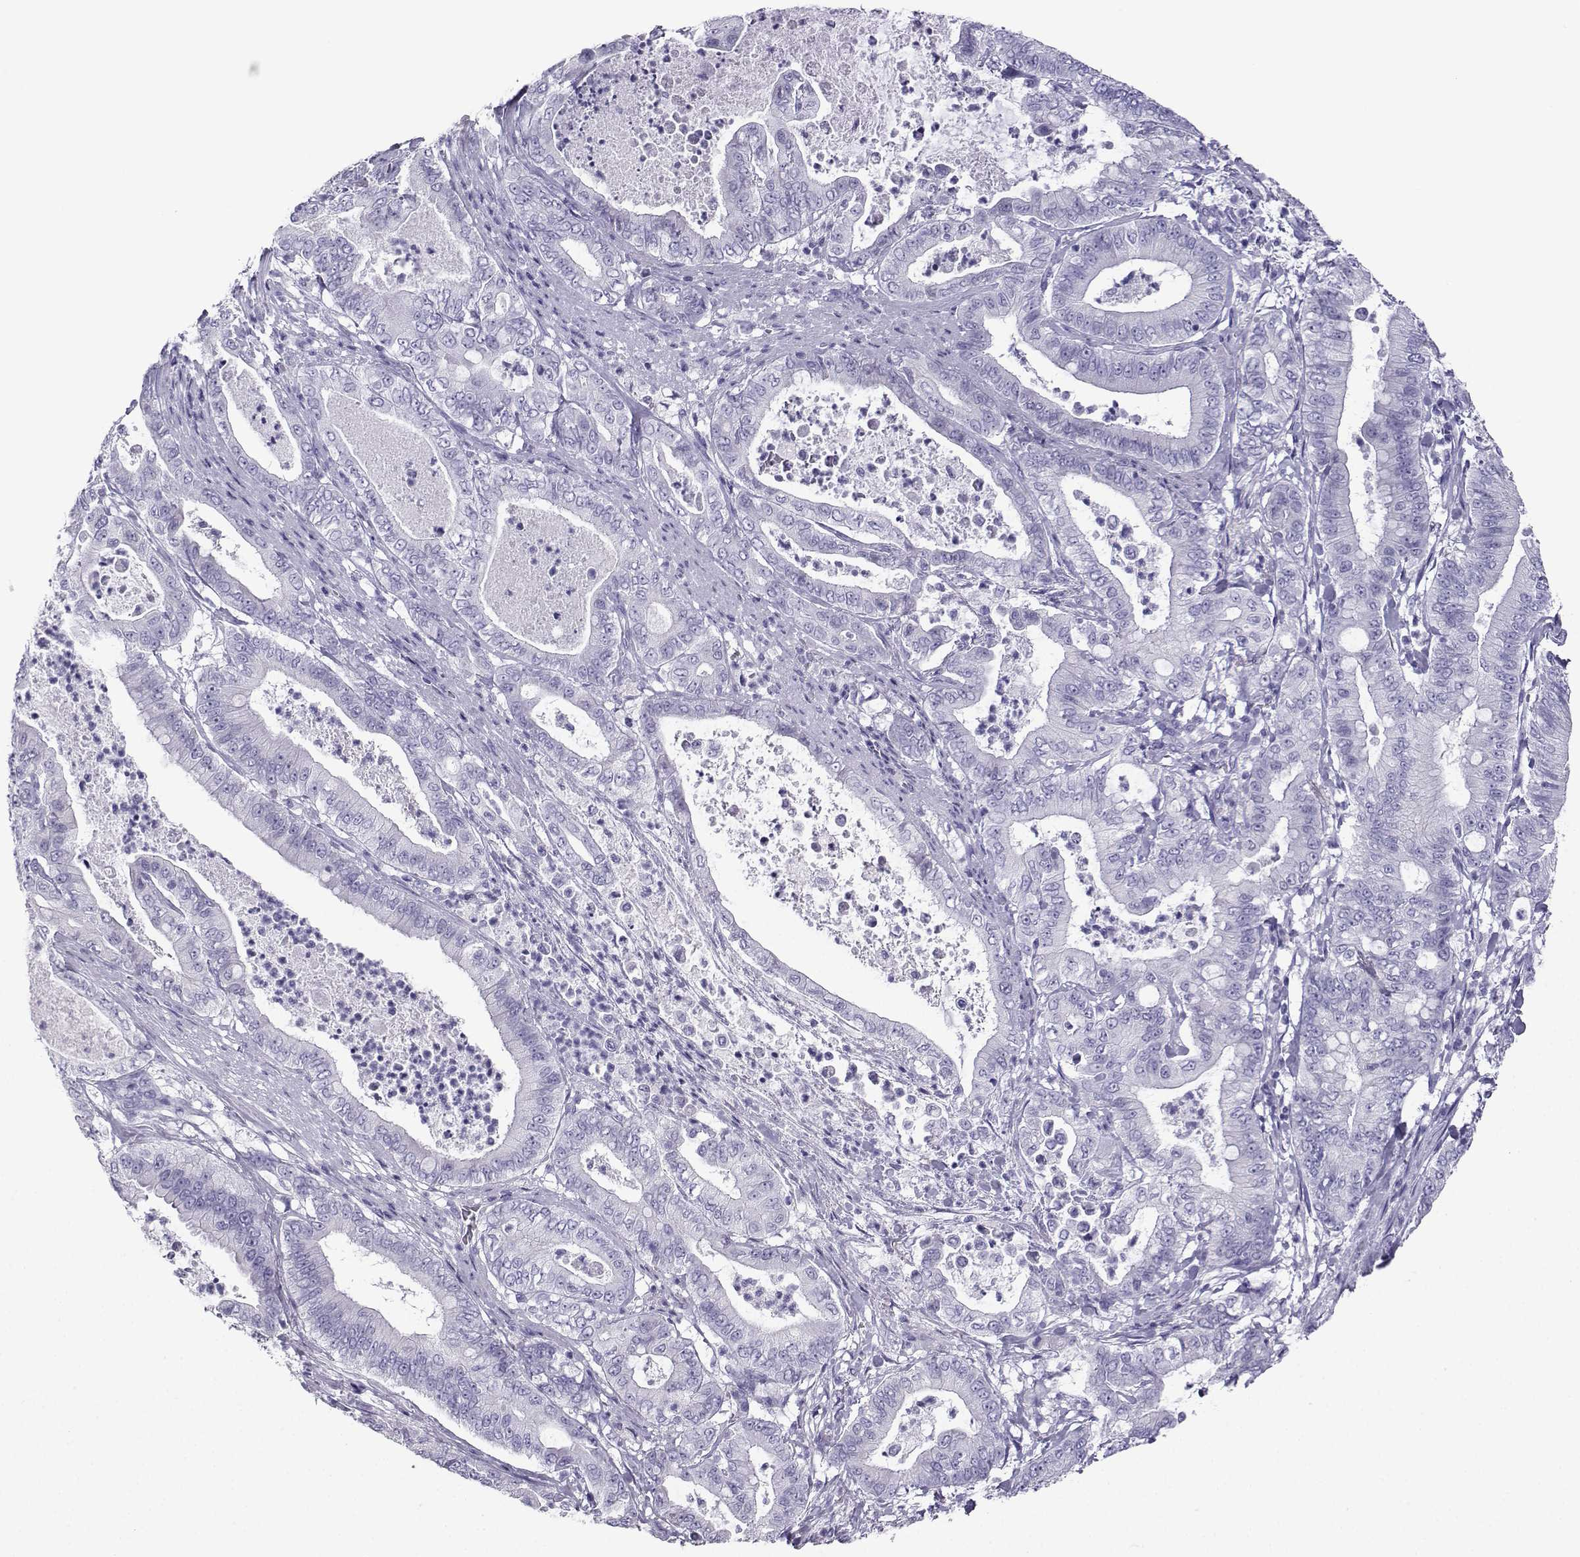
{"staining": {"intensity": "negative", "quantity": "none", "location": "none"}, "tissue": "pancreatic cancer", "cell_type": "Tumor cells", "image_type": "cancer", "snomed": [{"axis": "morphology", "description": "Adenocarcinoma, NOS"}, {"axis": "topography", "description": "Pancreas"}], "caption": "IHC photomicrograph of neoplastic tissue: human pancreatic cancer stained with DAB (3,3'-diaminobenzidine) shows no significant protein staining in tumor cells.", "gene": "CD109", "patient": {"sex": "male", "age": 71}}